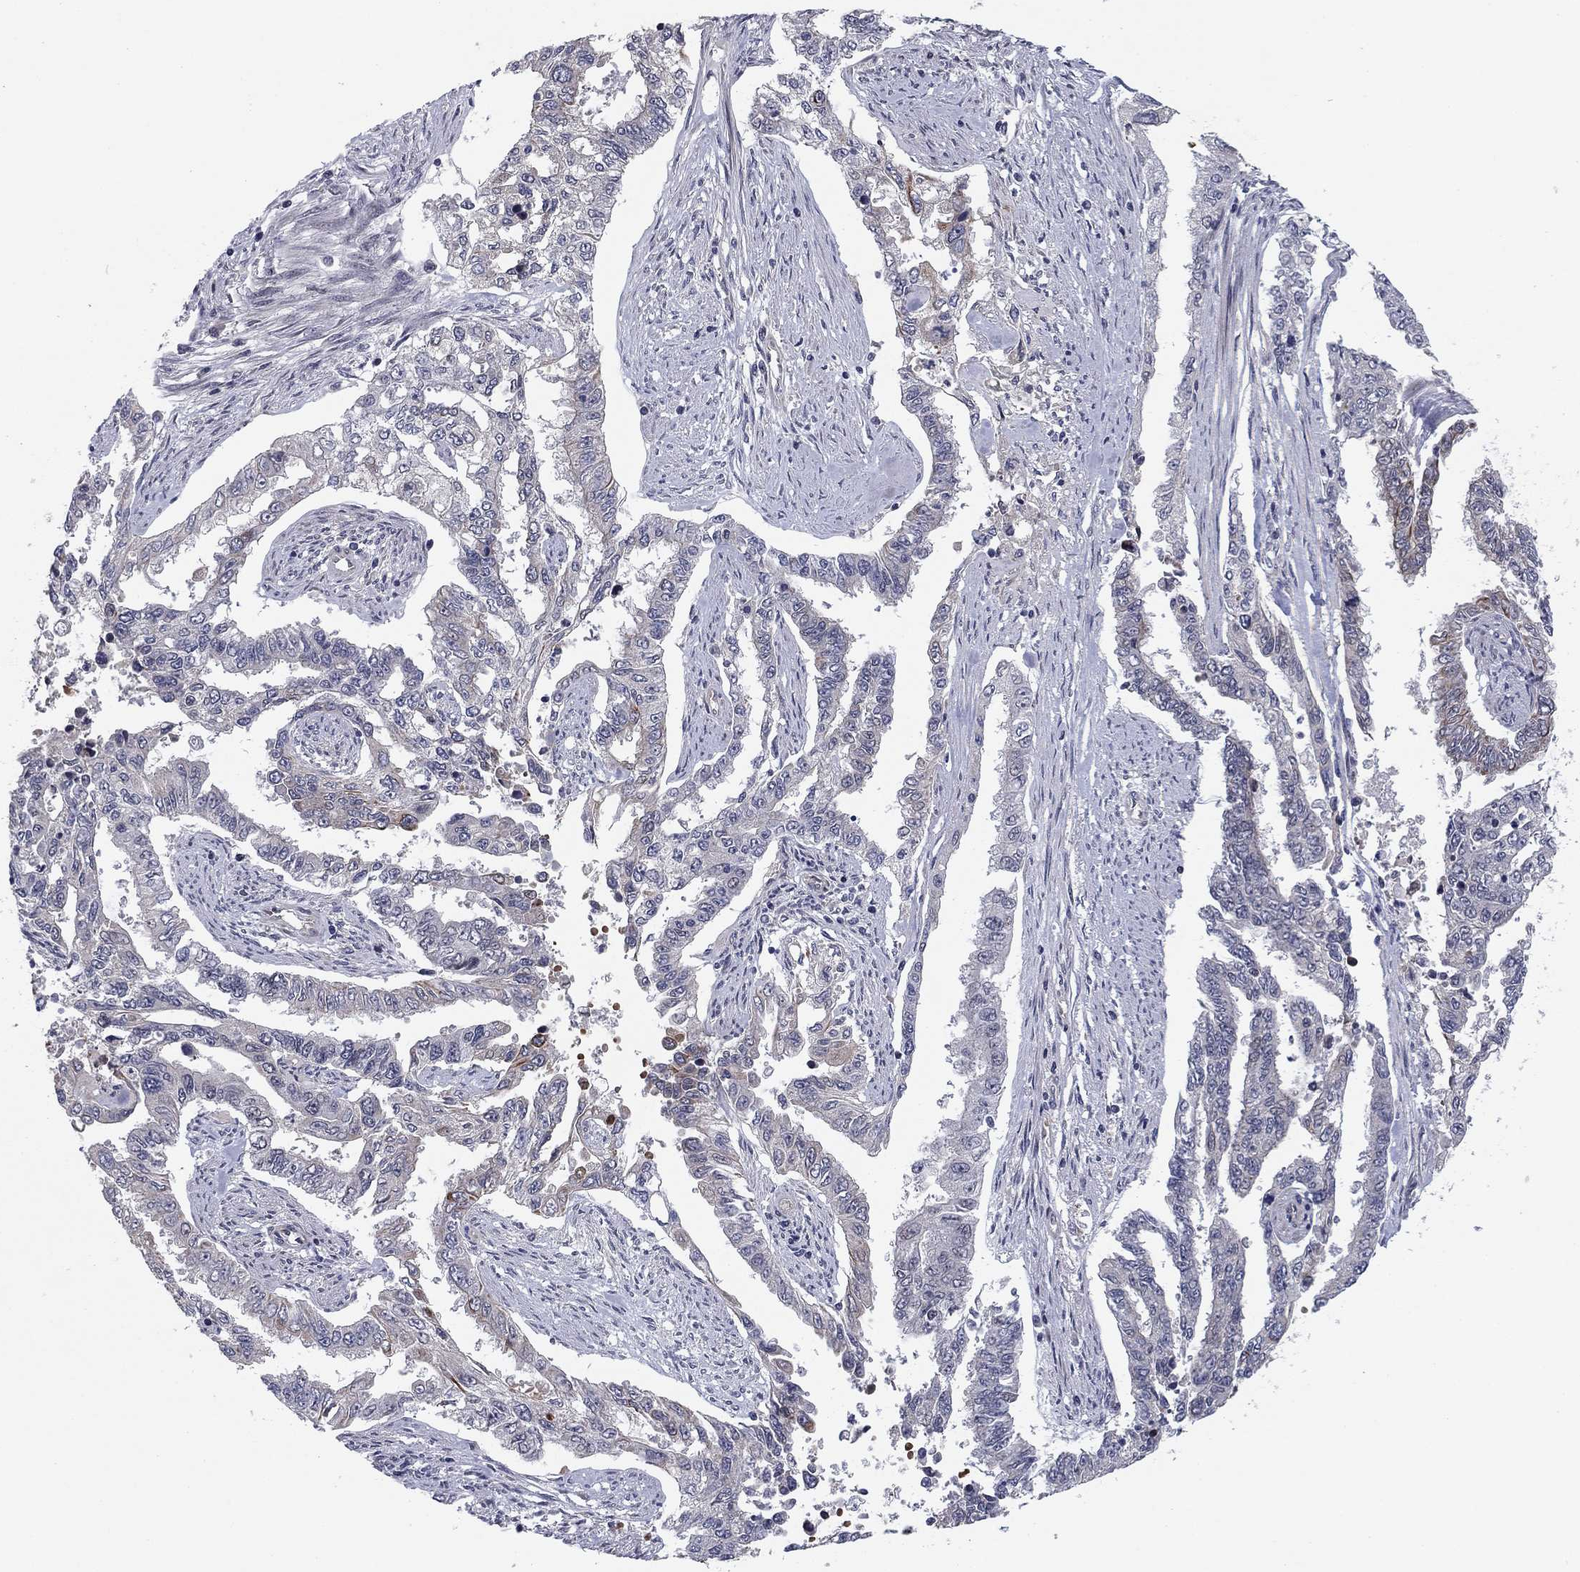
{"staining": {"intensity": "moderate", "quantity": "<25%", "location": "cytoplasmic/membranous"}, "tissue": "endometrial cancer", "cell_type": "Tumor cells", "image_type": "cancer", "snomed": [{"axis": "morphology", "description": "Adenocarcinoma, NOS"}, {"axis": "topography", "description": "Uterus"}], "caption": "Human endometrial adenocarcinoma stained for a protein (brown) demonstrates moderate cytoplasmic/membranous positive staining in about <25% of tumor cells.", "gene": "BCL11A", "patient": {"sex": "female", "age": 59}}